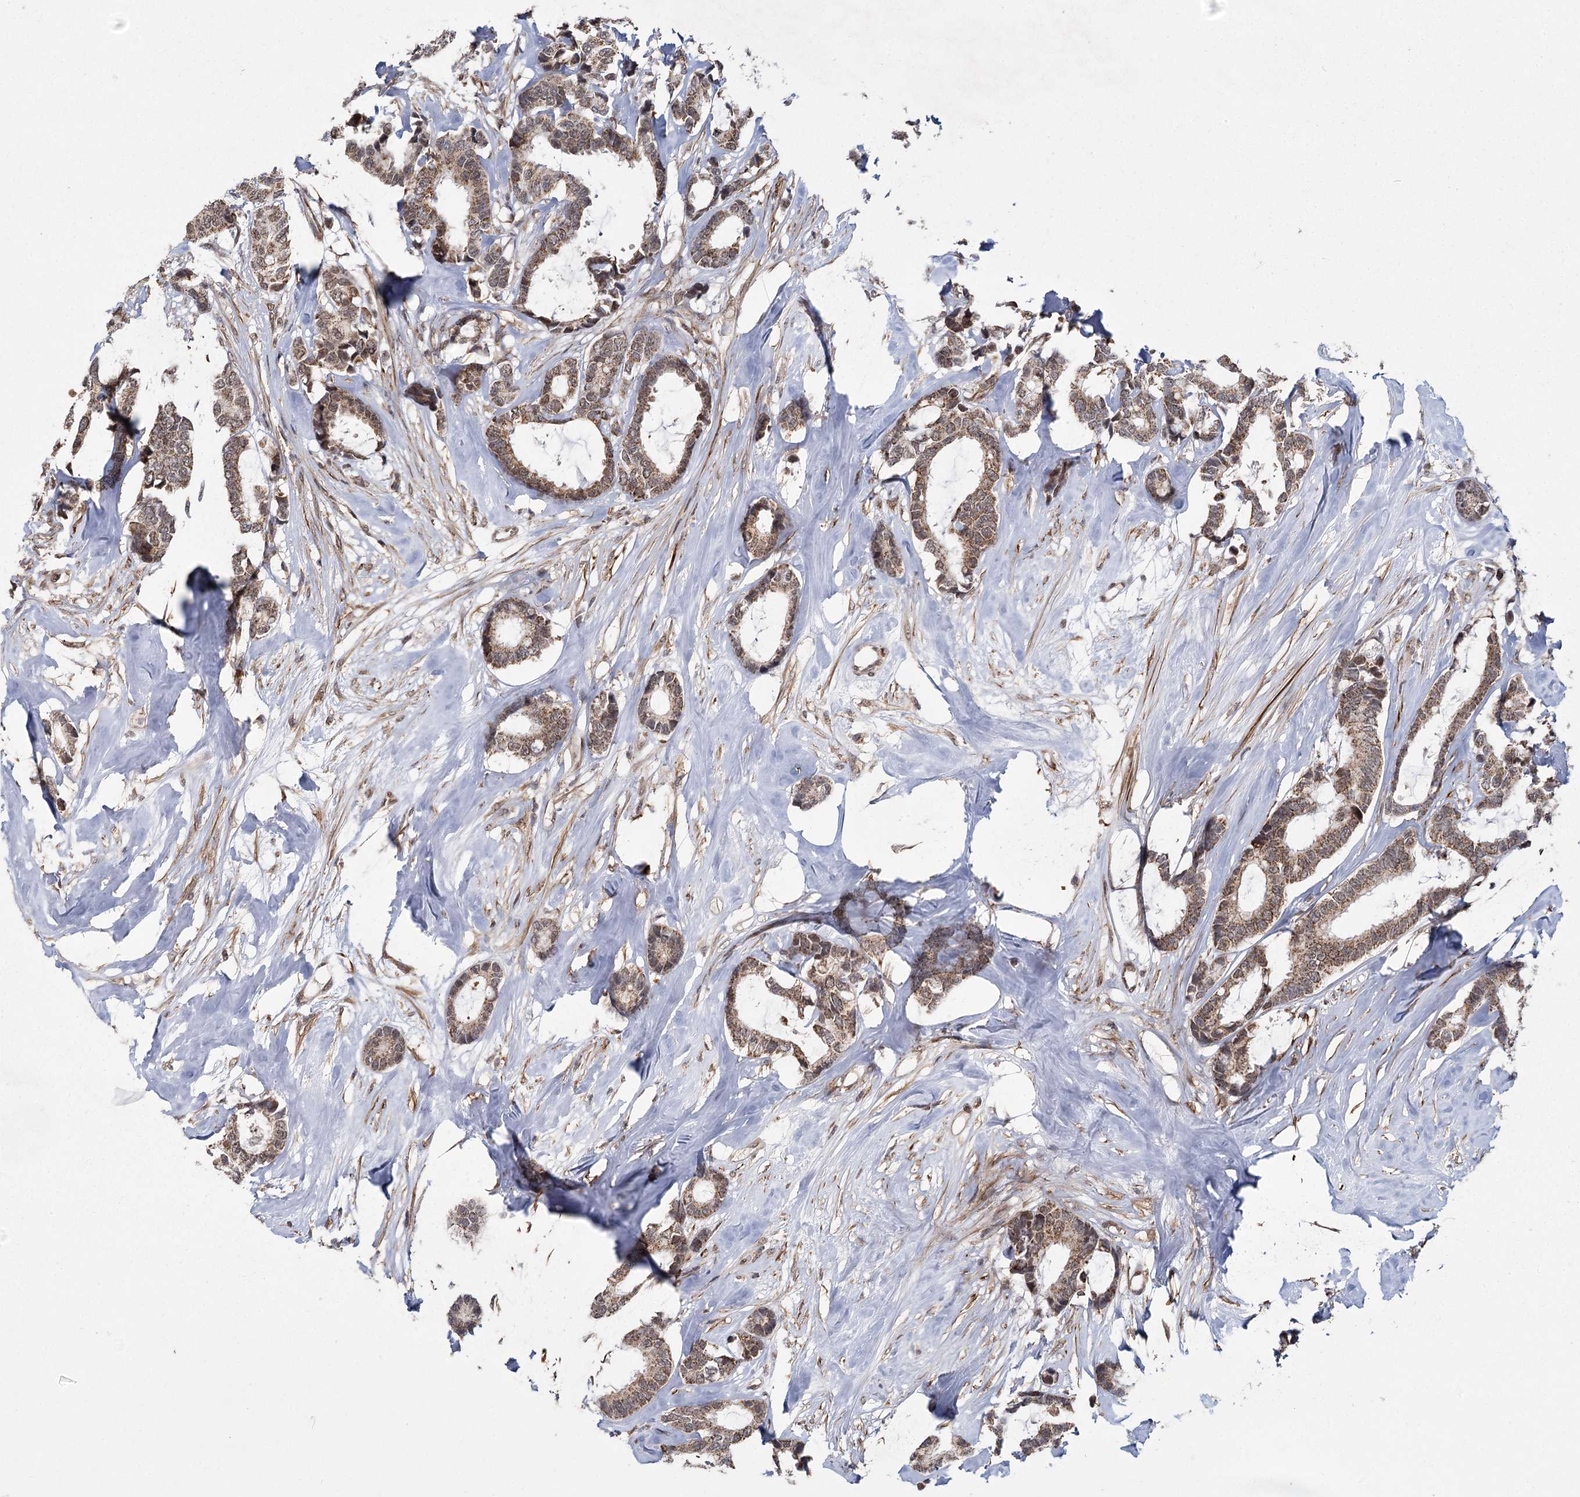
{"staining": {"intensity": "moderate", "quantity": ">75%", "location": "cytoplasmic/membranous"}, "tissue": "breast cancer", "cell_type": "Tumor cells", "image_type": "cancer", "snomed": [{"axis": "morphology", "description": "Duct carcinoma"}, {"axis": "topography", "description": "Breast"}], "caption": "Human breast invasive ductal carcinoma stained with a protein marker reveals moderate staining in tumor cells.", "gene": "ZCCHC24", "patient": {"sex": "female", "age": 87}}